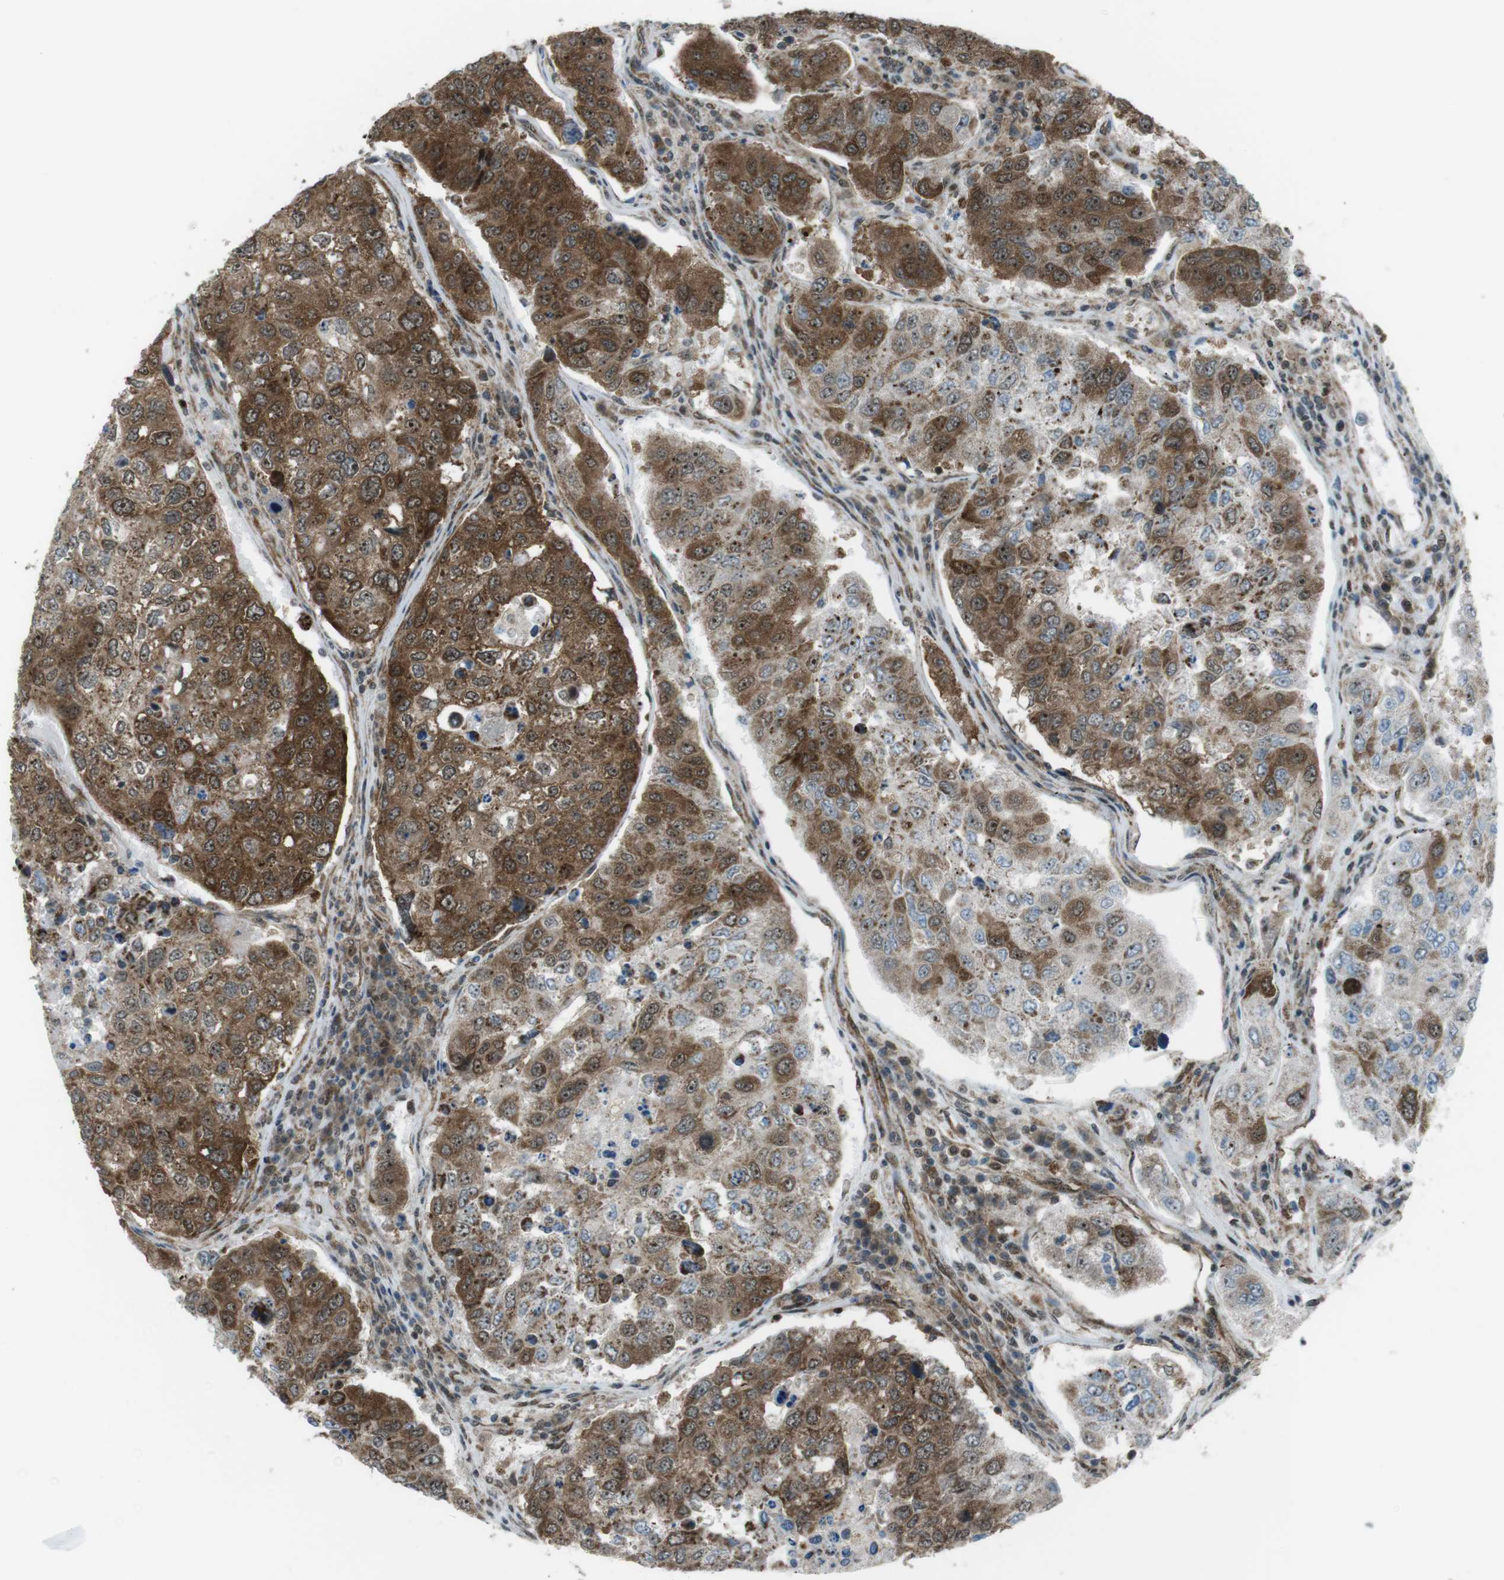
{"staining": {"intensity": "moderate", "quantity": ">75%", "location": "cytoplasmic/membranous"}, "tissue": "urothelial cancer", "cell_type": "Tumor cells", "image_type": "cancer", "snomed": [{"axis": "morphology", "description": "Urothelial carcinoma, High grade"}, {"axis": "topography", "description": "Lymph node"}, {"axis": "topography", "description": "Urinary bladder"}], "caption": "Urothelial cancer stained with immunohistochemistry reveals moderate cytoplasmic/membranous expression in about >75% of tumor cells.", "gene": "CSNK1D", "patient": {"sex": "male", "age": 51}}